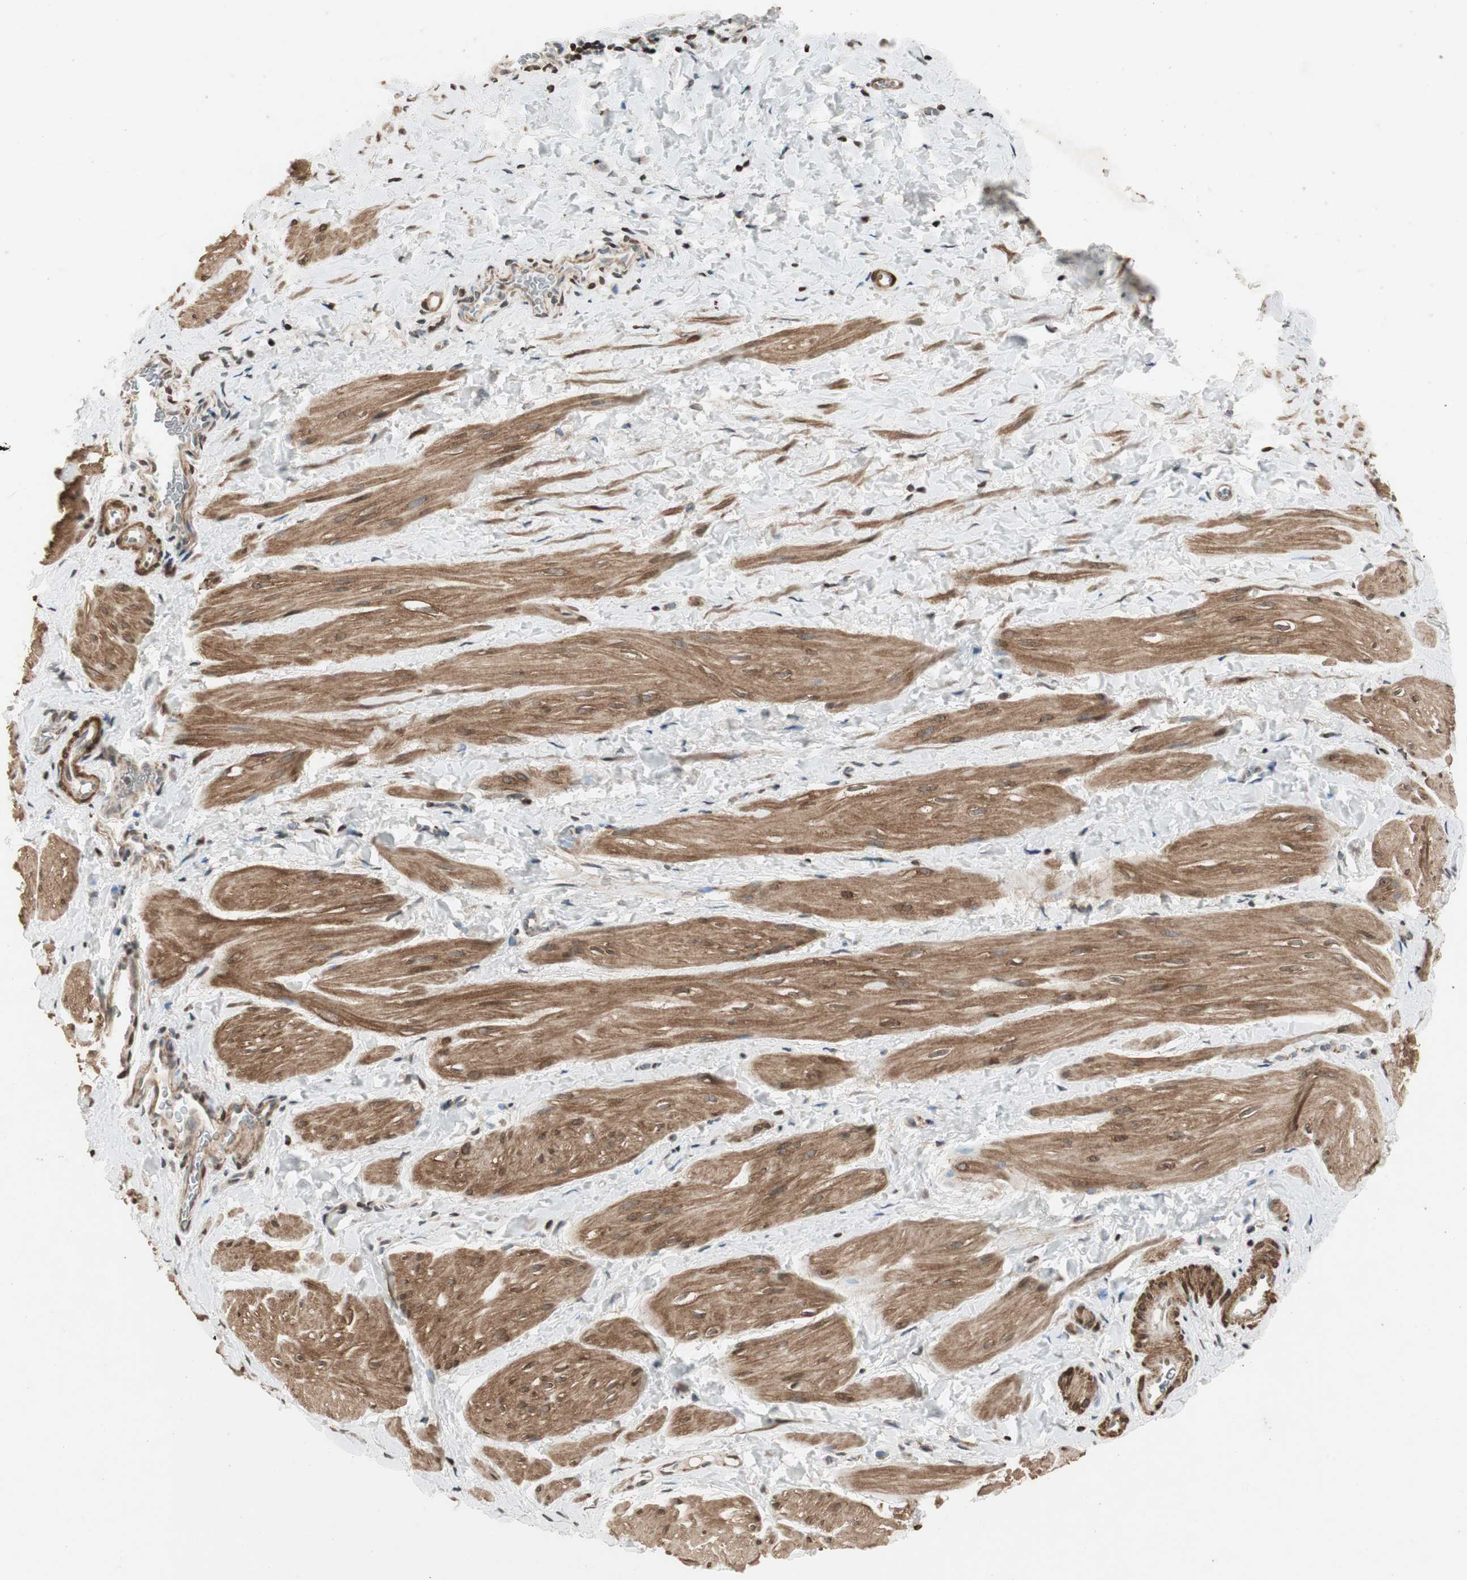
{"staining": {"intensity": "moderate", "quantity": ">75%", "location": "cytoplasmic/membranous"}, "tissue": "smooth muscle", "cell_type": "Smooth muscle cells", "image_type": "normal", "snomed": [{"axis": "morphology", "description": "Normal tissue, NOS"}, {"axis": "topography", "description": "Smooth muscle"}], "caption": "IHC histopathology image of benign smooth muscle stained for a protein (brown), which demonstrates medium levels of moderate cytoplasmic/membranous positivity in approximately >75% of smooth muscle cells.", "gene": "PRKG1", "patient": {"sex": "male", "age": 16}}